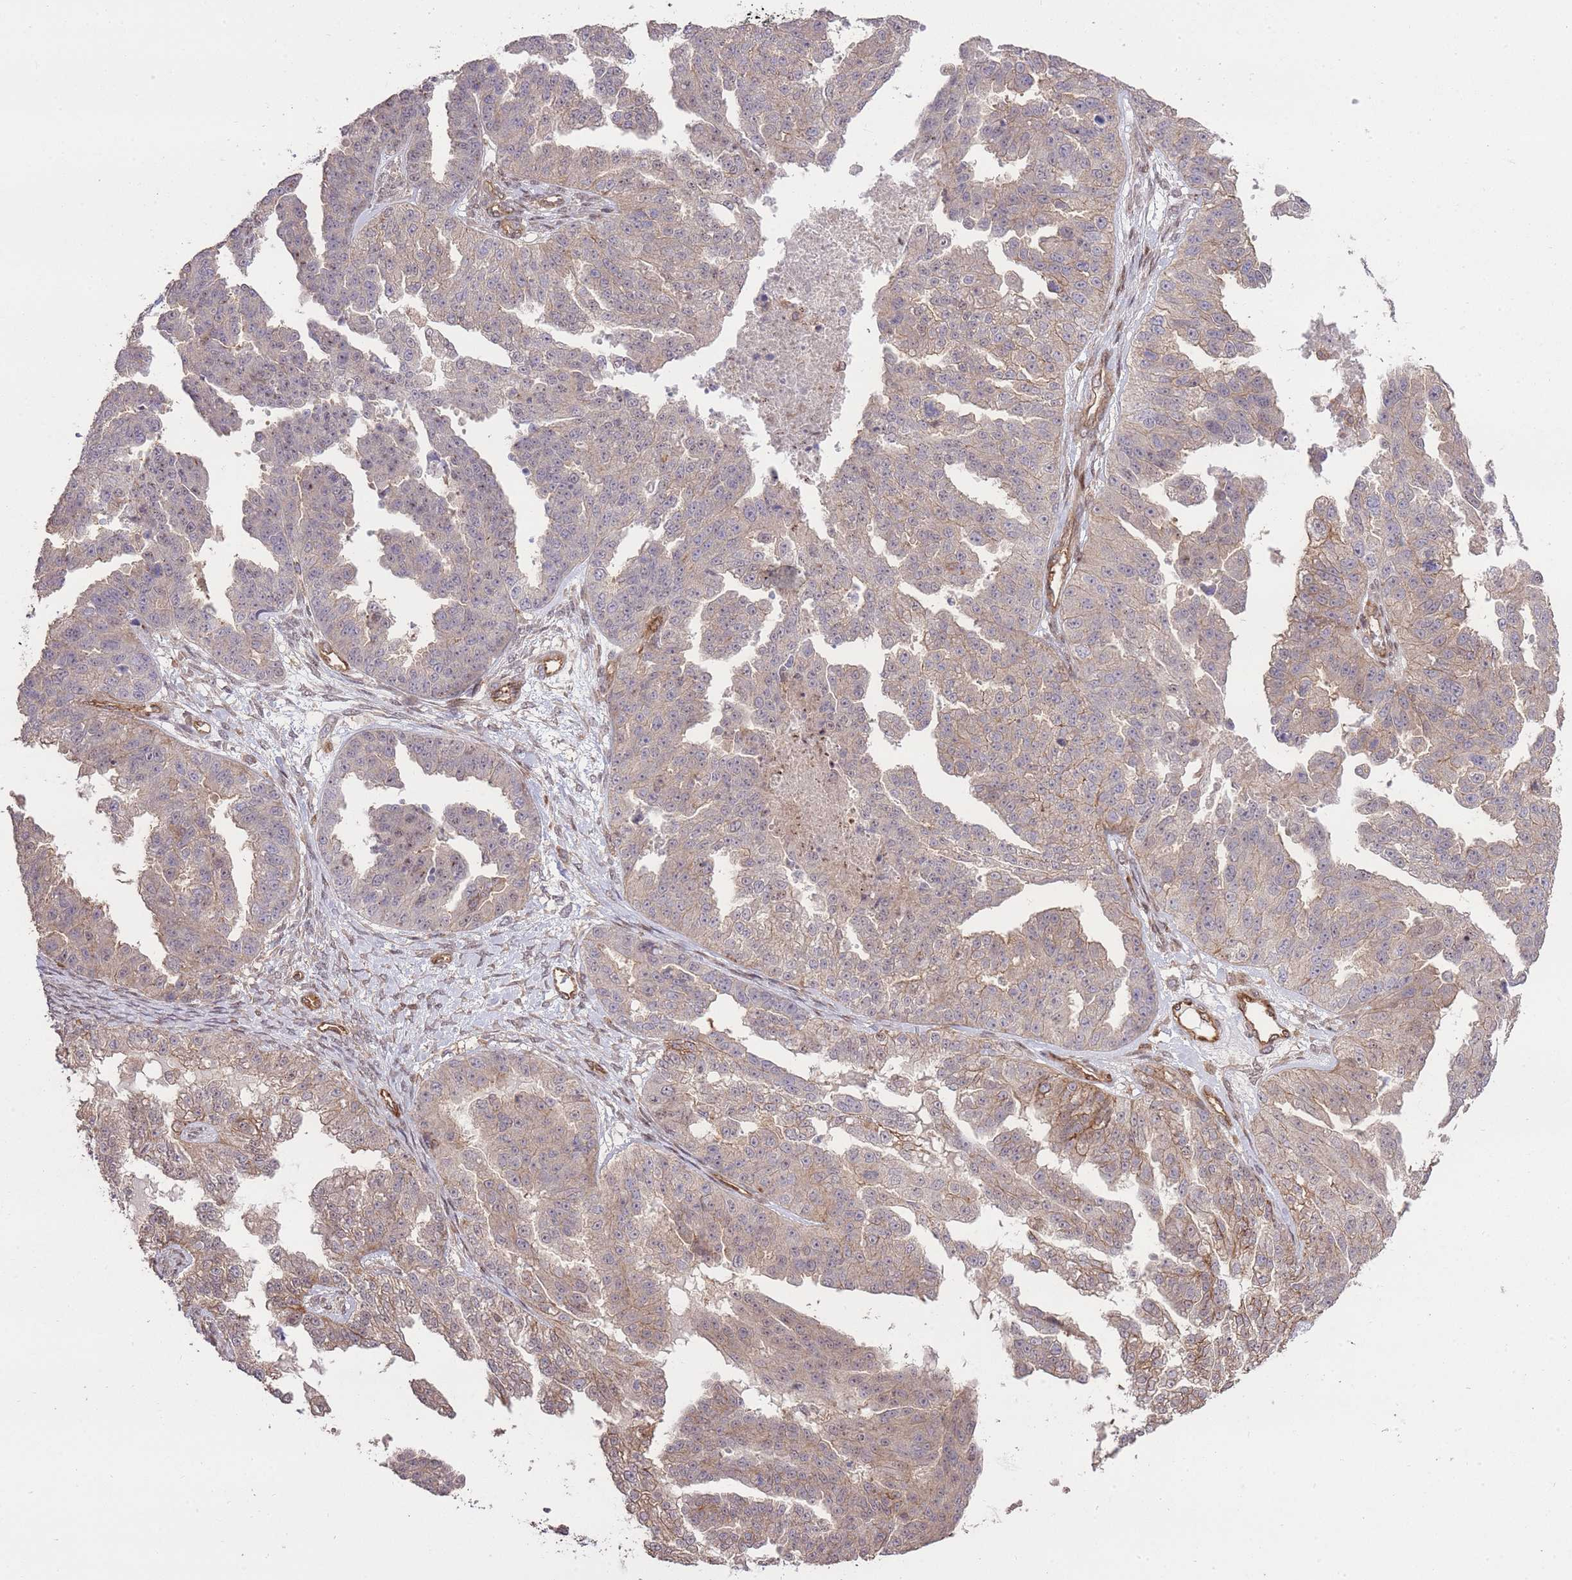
{"staining": {"intensity": "weak", "quantity": "25%-75%", "location": "cytoplasmic/membranous"}, "tissue": "ovarian cancer", "cell_type": "Tumor cells", "image_type": "cancer", "snomed": [{"axis": "morphology", "description": "Cystadenocarcinoma, serous, NOS"}, {"axis": "topography", "description": "Ovary"}], "caption": "A brown stain labels weak cytoplasmic/membranous staining of a protein in human ovarian cancer tumor cells.", "gene": "PLD1", "patient": {"sex": "female", "age": 58}}